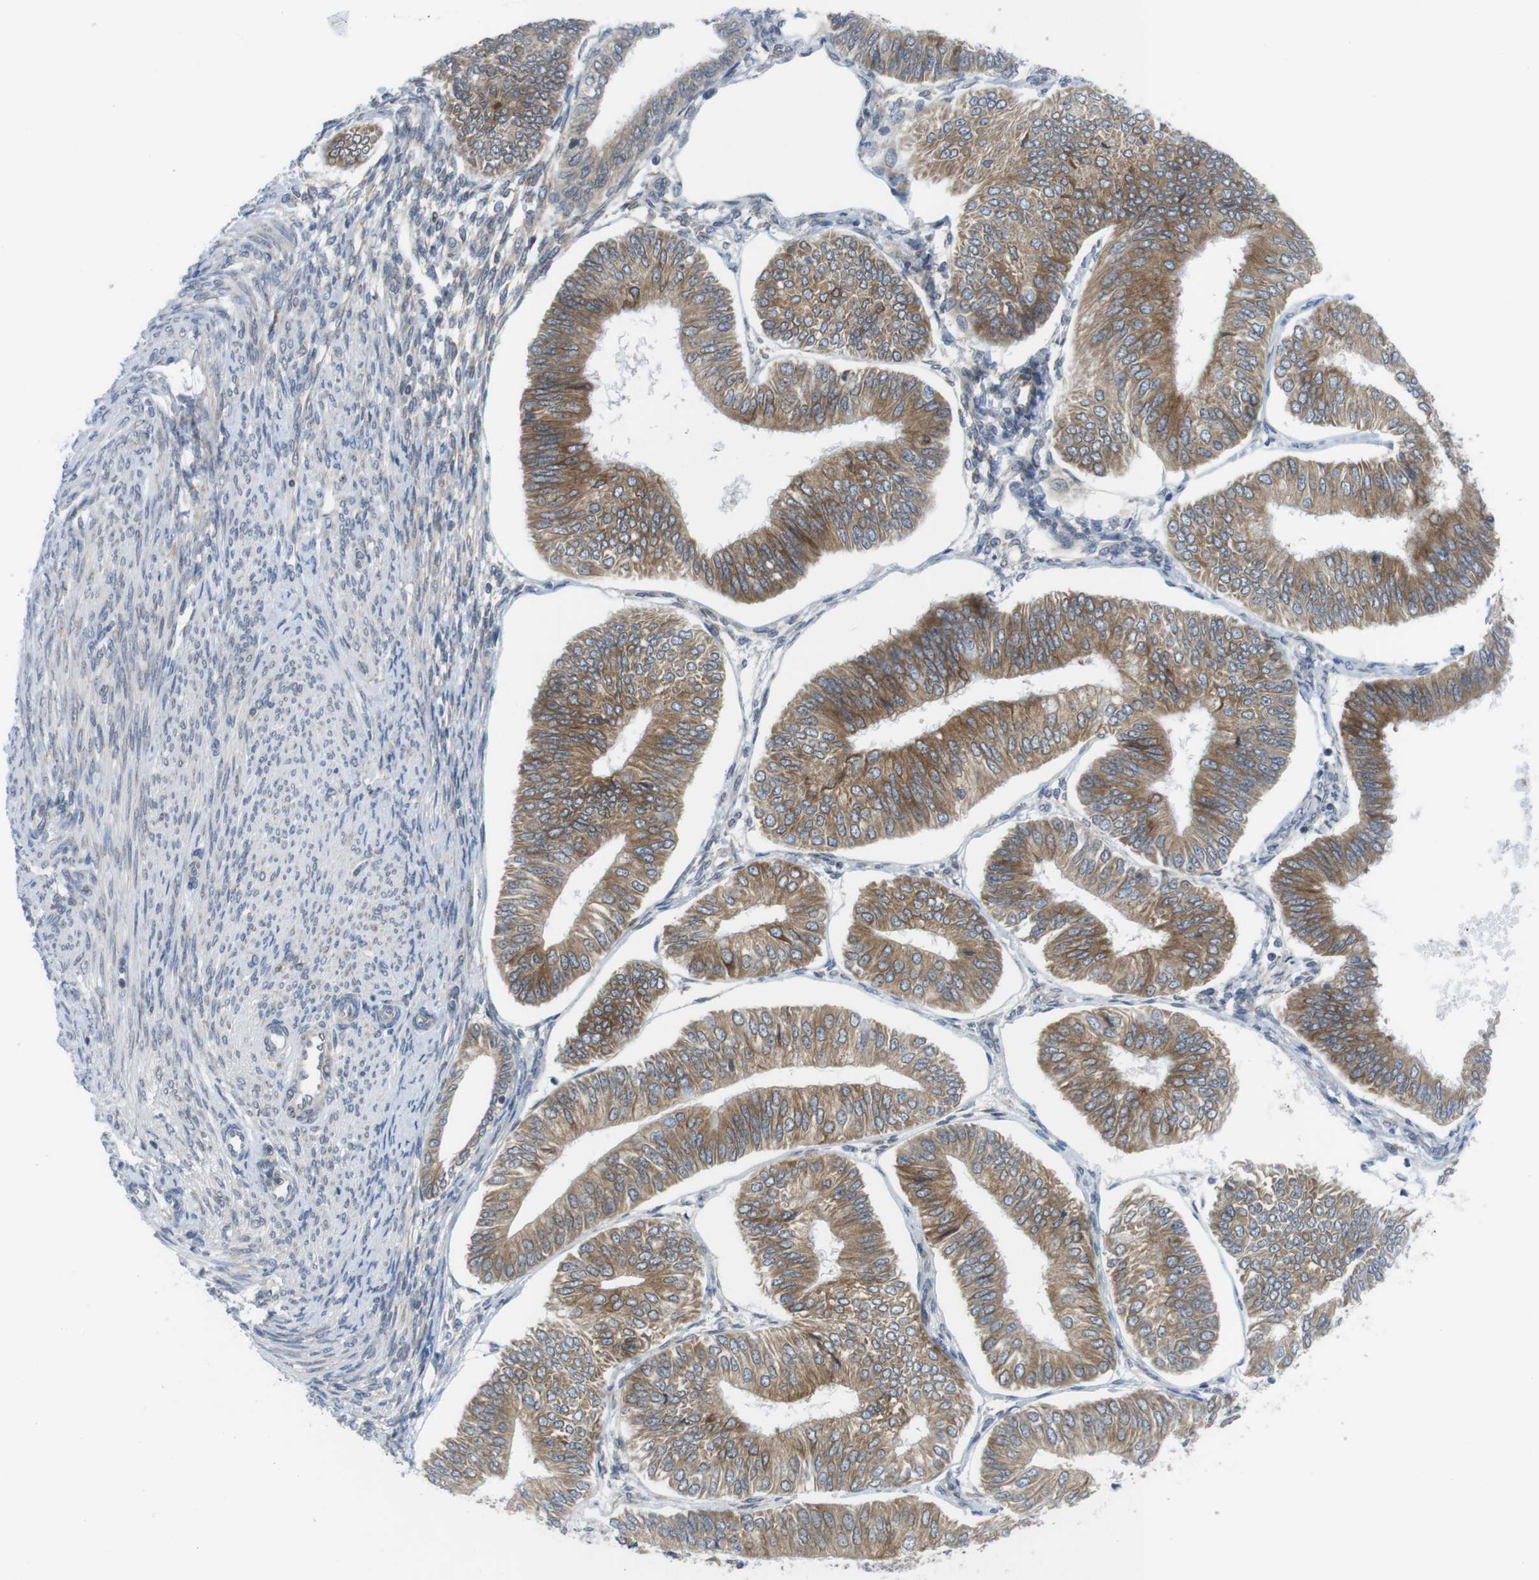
{"staining": {"intensity": "moderate", "quantity": ">75%", "location": "cytoplasmic/membranous"}, "tissue": "endometrial cancer", "cell_type": "Tumor cells", "image_type": "cancer", "snomed": [{"axis": "morphology", "description": "Adenocarcinoma, NOS"}, {"axis": "topography", "description": "Endometrium"}], "caption": "Protein staining demonstrates moderate cytoplasmic/membranous expression in approximately >75% of tumor cells in endometrial adenocarcinoma. Using DAB (3,3'-diaminobenzidine) (brown) and hematoxylin (blue) stains, captured at high magnification using brightfield microscopy.", "gene": "ERGIC3", "patient": {"sex": "female", "age": 58}}